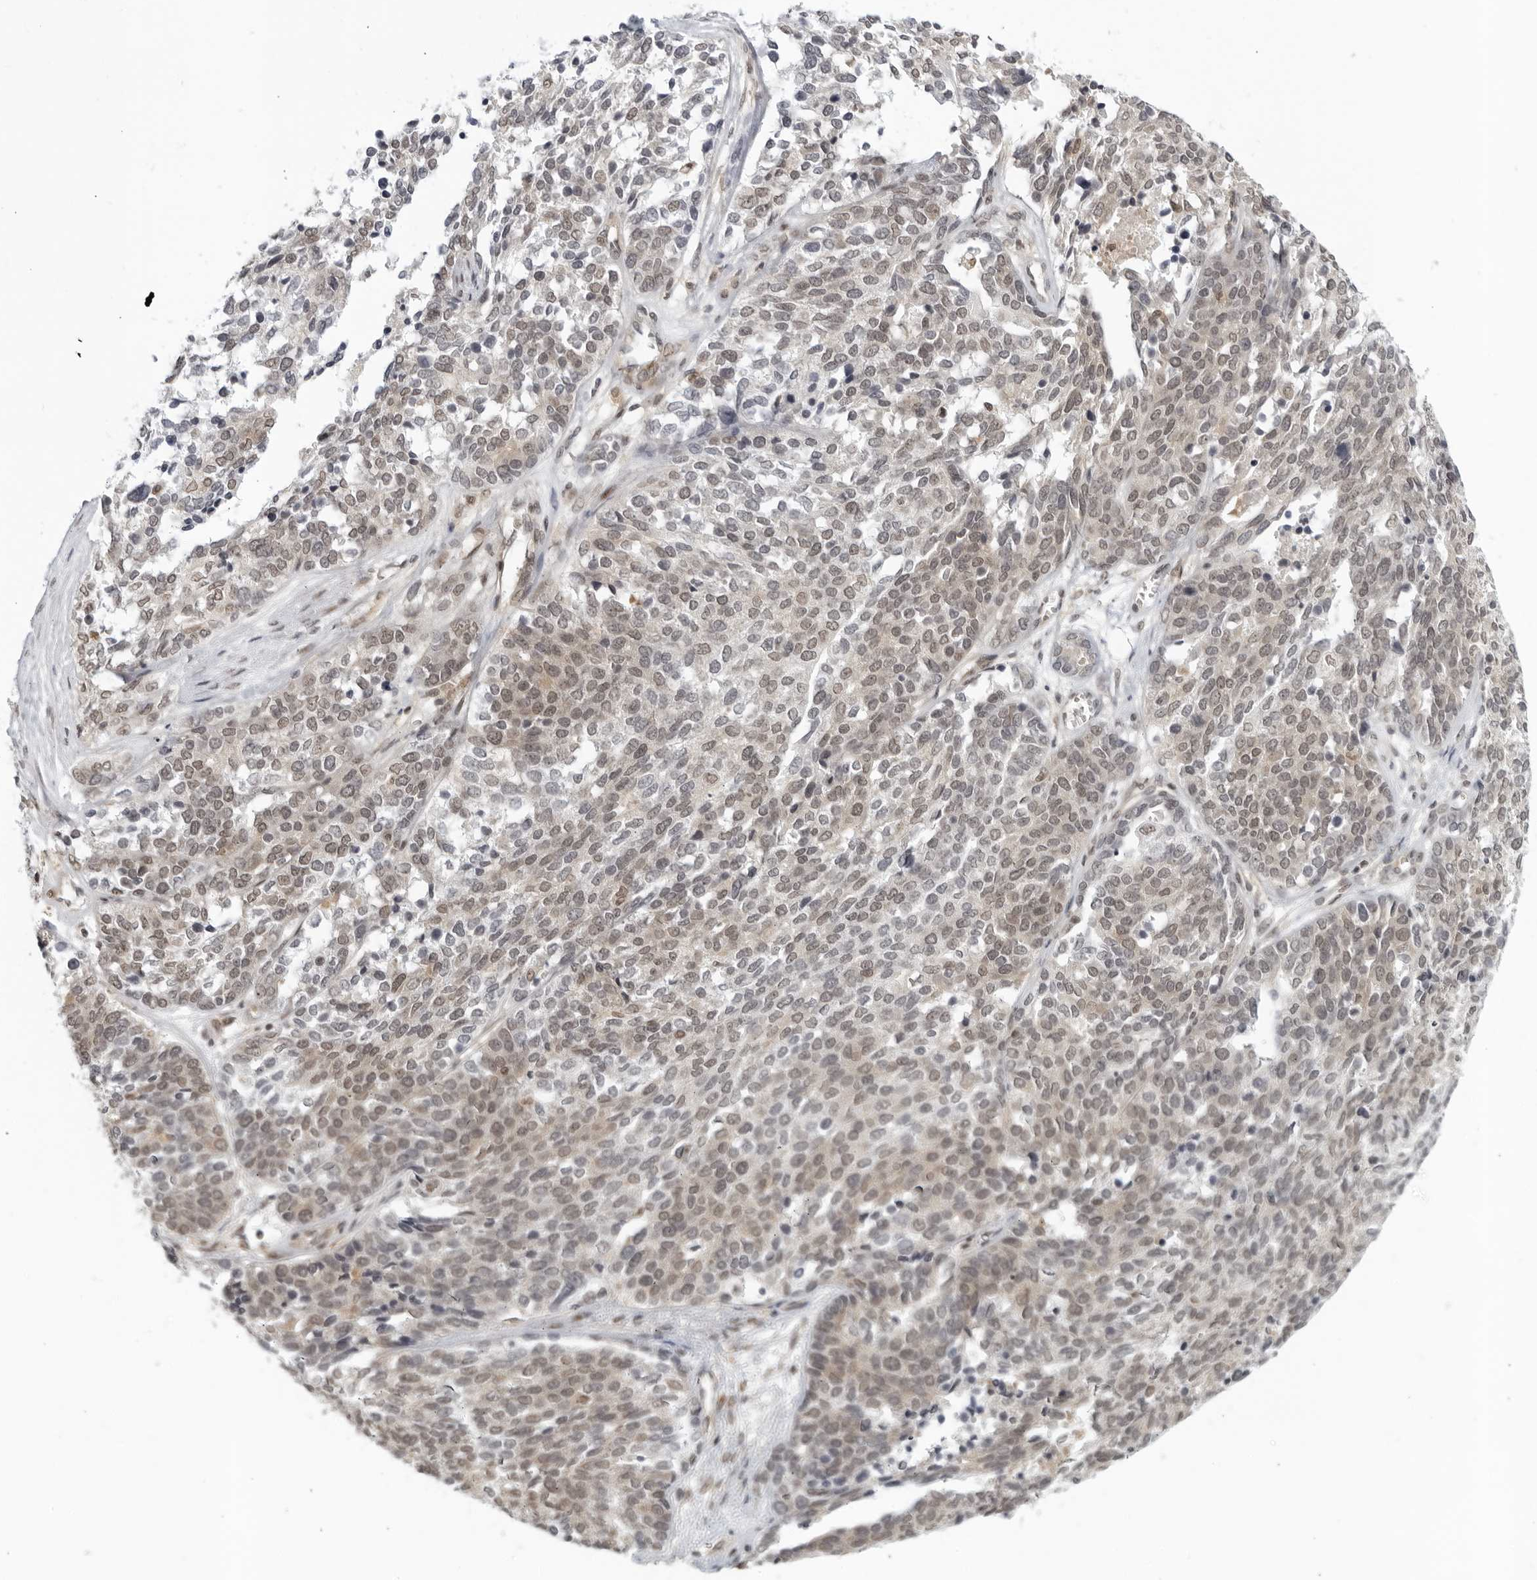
{"staining": {"intensity": "moderate", "quantity": ">75%", "location": "nuclear"}, "tissue": "ovarian cancer", "cell_type": "Tumor cells", "image_type": "cancer", "snomed": [{"axis": "morphology", "description": "Cystadenocarcinoma, serous, NOS"}, {"axis": "topography", "description": "Ovary"}], "caption": "An IHC histopathology image of neoplastic tissue is shown. Protein staining in brown highlights moderate nuclear positivity in ovarian serous cystadenocarcinoma within tumor cells.", "gene": "CC2D1B", "patient": {"sex": "female", "age": 44}}